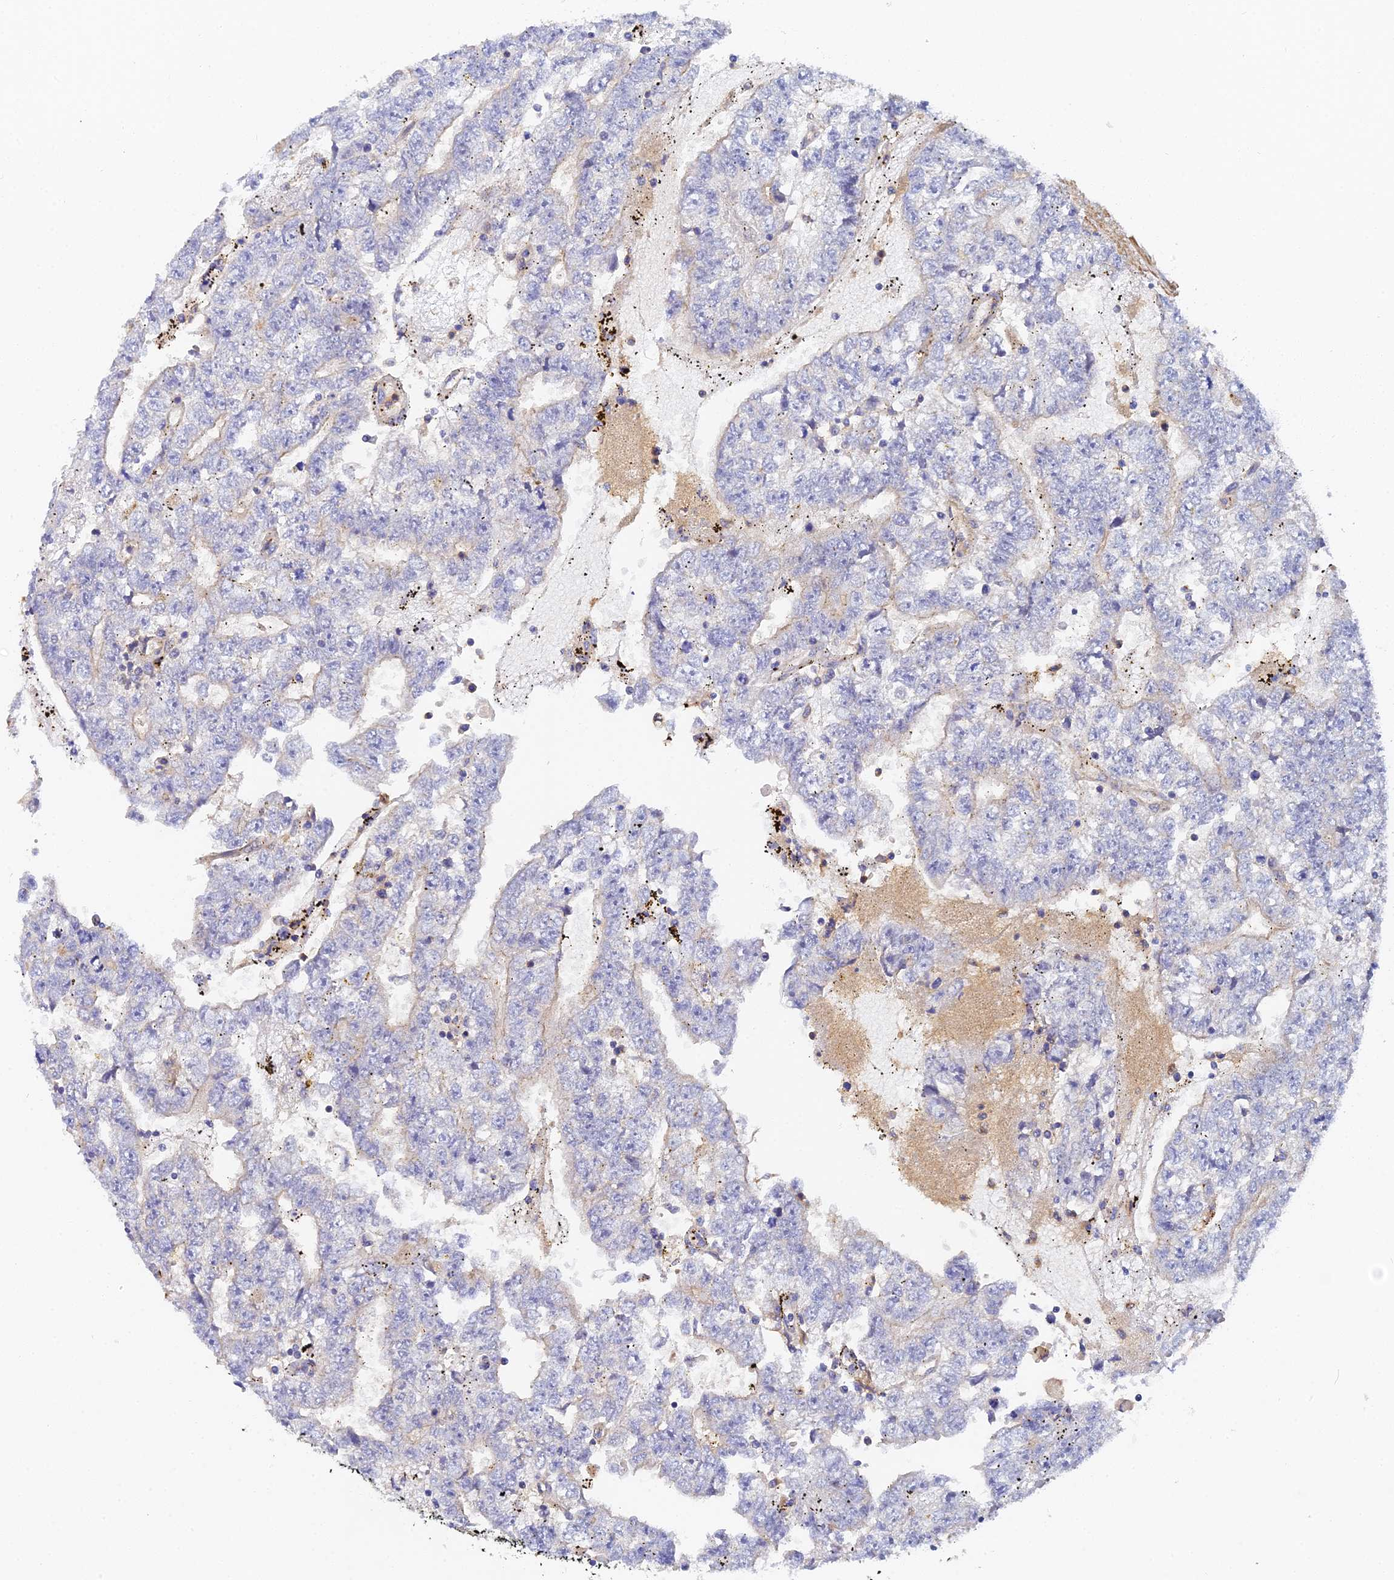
{"staining": {"intensity": "negative", "quantity": "none", "location": "none"}, "tissue": "testis cancer", "cell_type": "Tumor cells", "image_type": "cancer", "snomed": [{"axis": "morphology", "description": "Carcinoma, Embryonal, NOS"}, {"axis": "topography", "description": "Testis"}], "caption": "A micrograph of testis cancer stained for a protein exhibits no brown staining in tumor cells.", "gene": "GNG5B", "patient": {"sex": "male", "age": 25}}